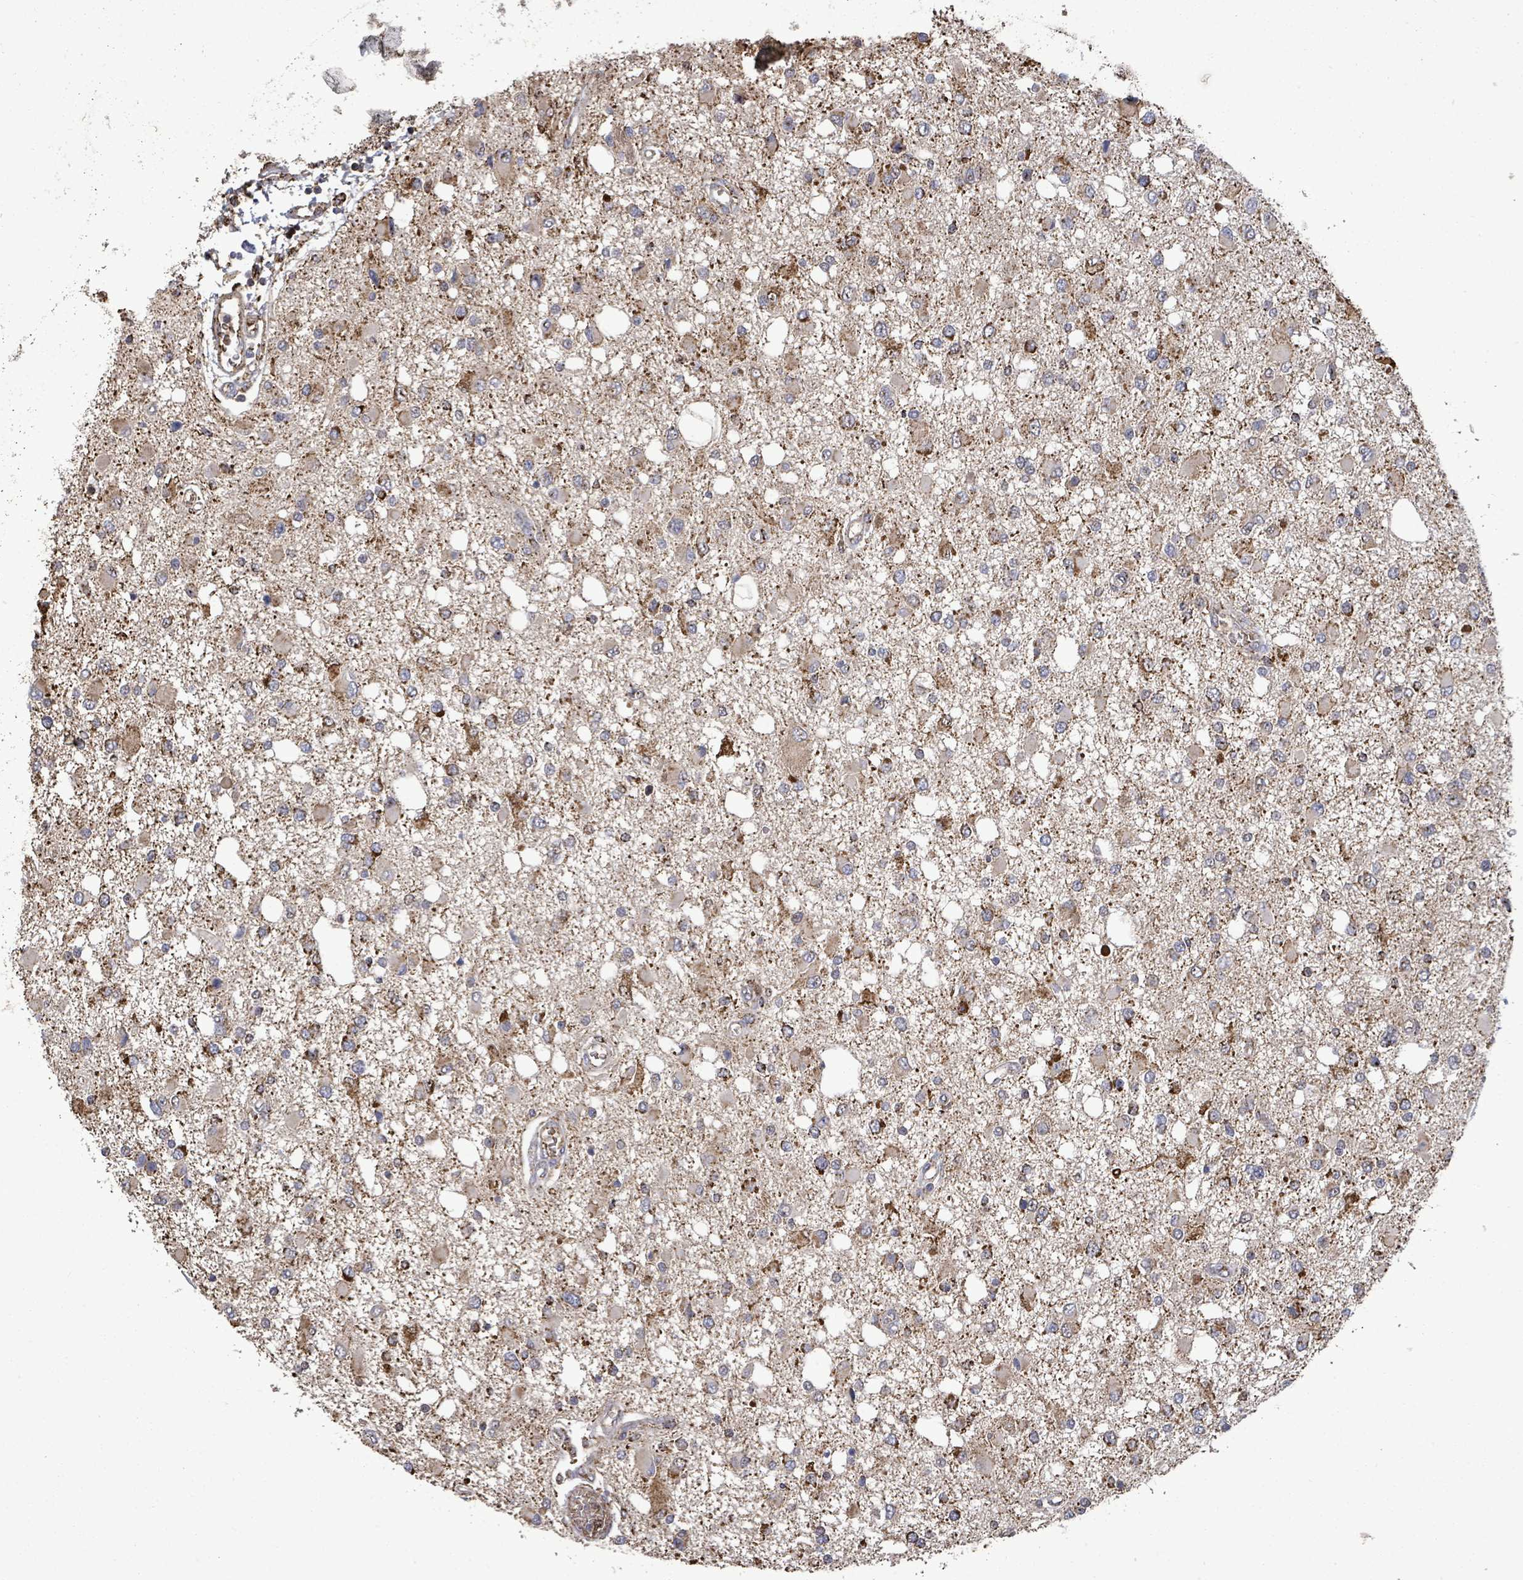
{"staining": {"intensity": "strong", "quantity": "<25%", "location": "cytoplasmic/membranous"}, "tissue": "glioma", "cell_type": "Tumor cells", "image_type": "cancer", "snomed": [{"axis": "morphology", "description": "Glioma, malignant, High grade"}, {"axis": "topography", "description": "Brain"}], "caption": "The immunohistochemical stain shows strong cytoplasmic/membranous expression in tumor cells of malignant high-grade glioma tissue. Using DAB (3,3'-diaminobenzidine) (brown) and hematoxylin (blue) stains, captured at high magnification using brightfield microscopy.", "gene": "MTMR12", "patient": {"sex": "male", "age": 53}}